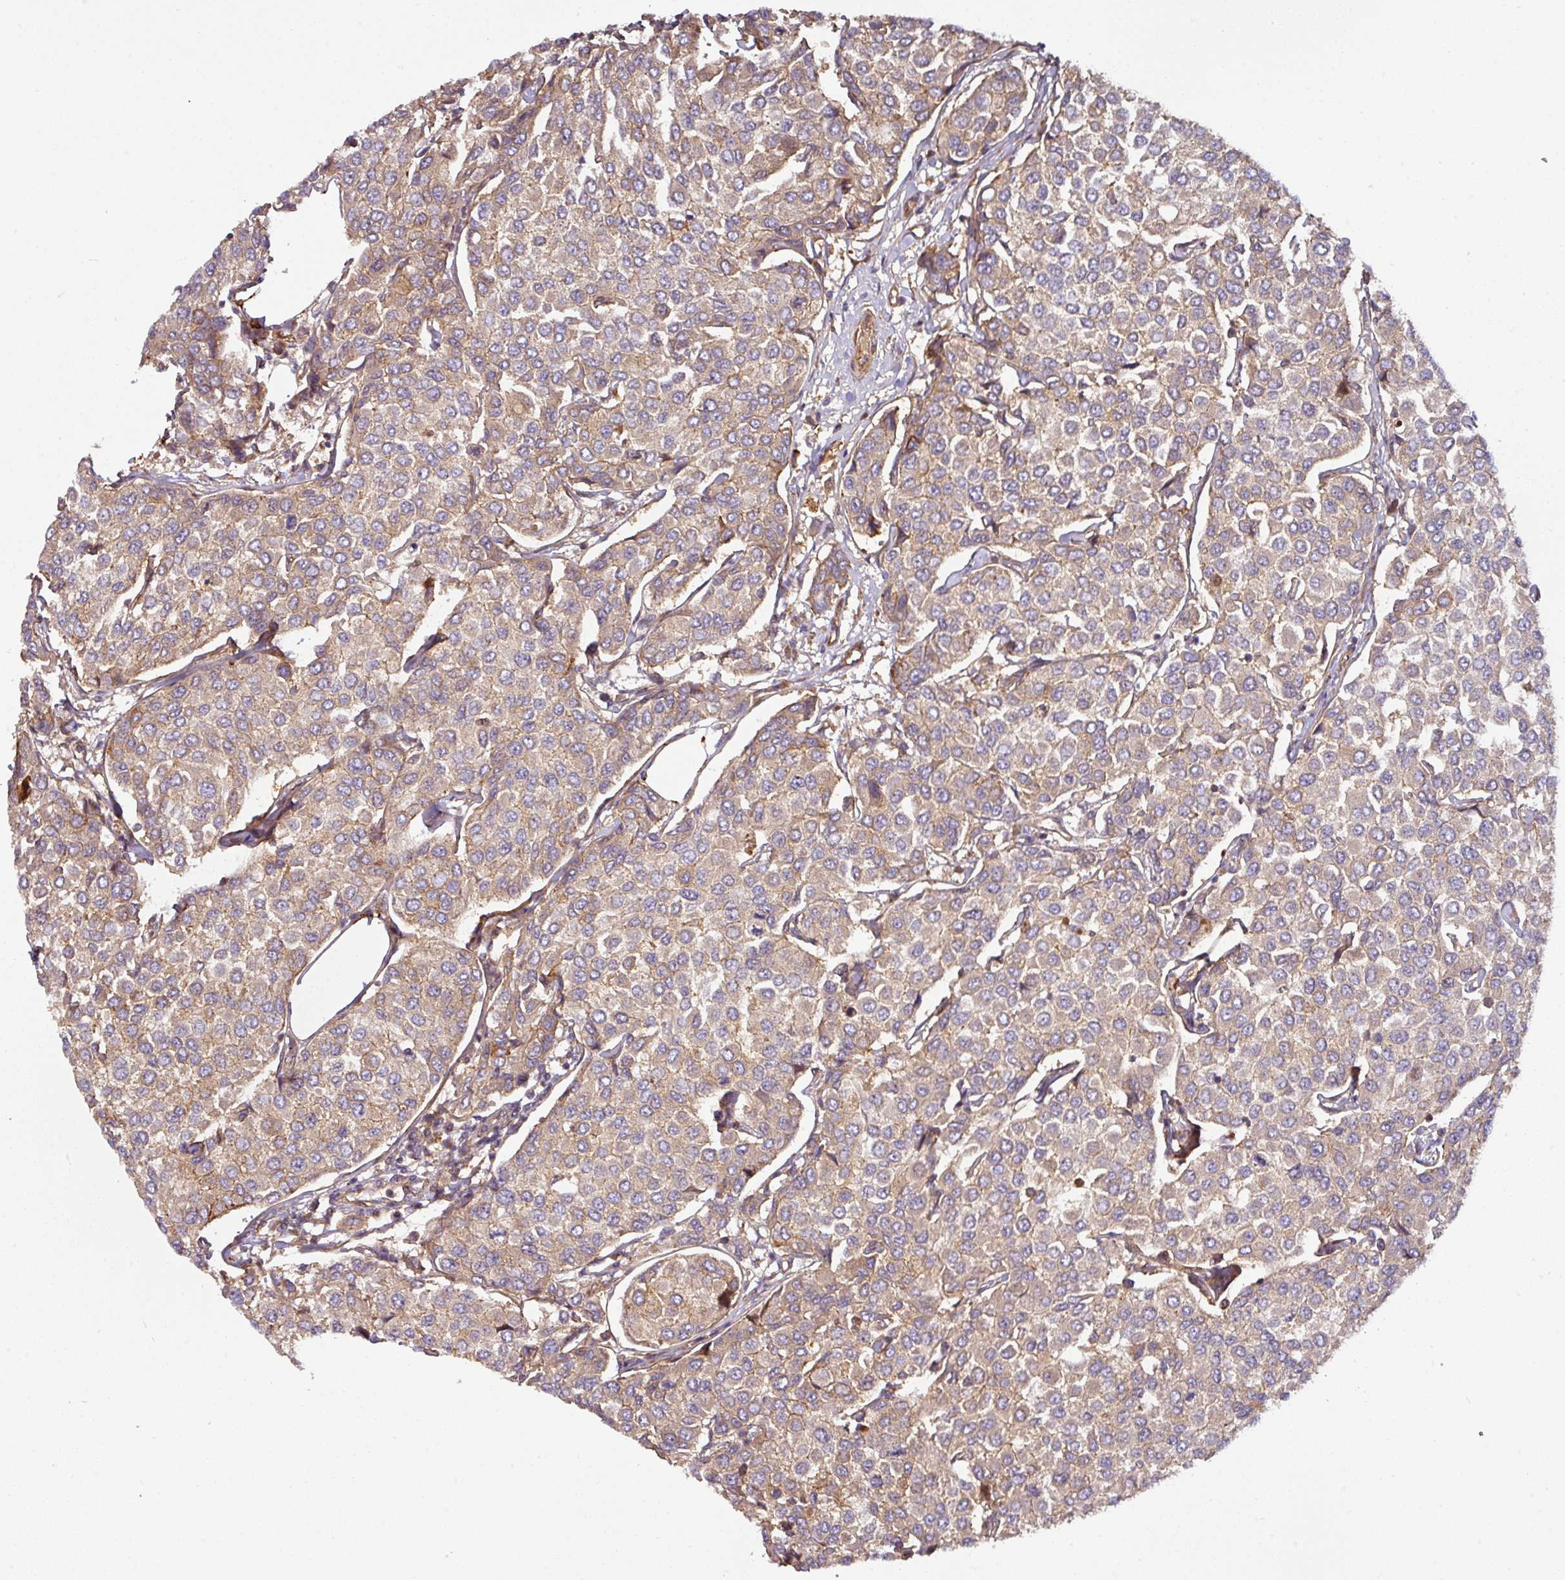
{"staining": {"intensity": "moderate", "quantity": "25%-75%", "location": "cytoplasmic/membranous"}, "tissue": "breast cancer", "cell_type": "Tumor cells", "image_type": "cancer", "snomed": [{"axis": "morphology", "description": "Duct carcinoma"}, {"axis": "topography", "description": "Breast"}], "caption": "The micrograph displays immunohistochemical staining of breast cancer. There is moderate cytoplasmic/membranous expression is appreciated in approximately 25%-75% of tumor cells.", "gene": "CASP2", "patient": {"sex": "female", "age": 55}}